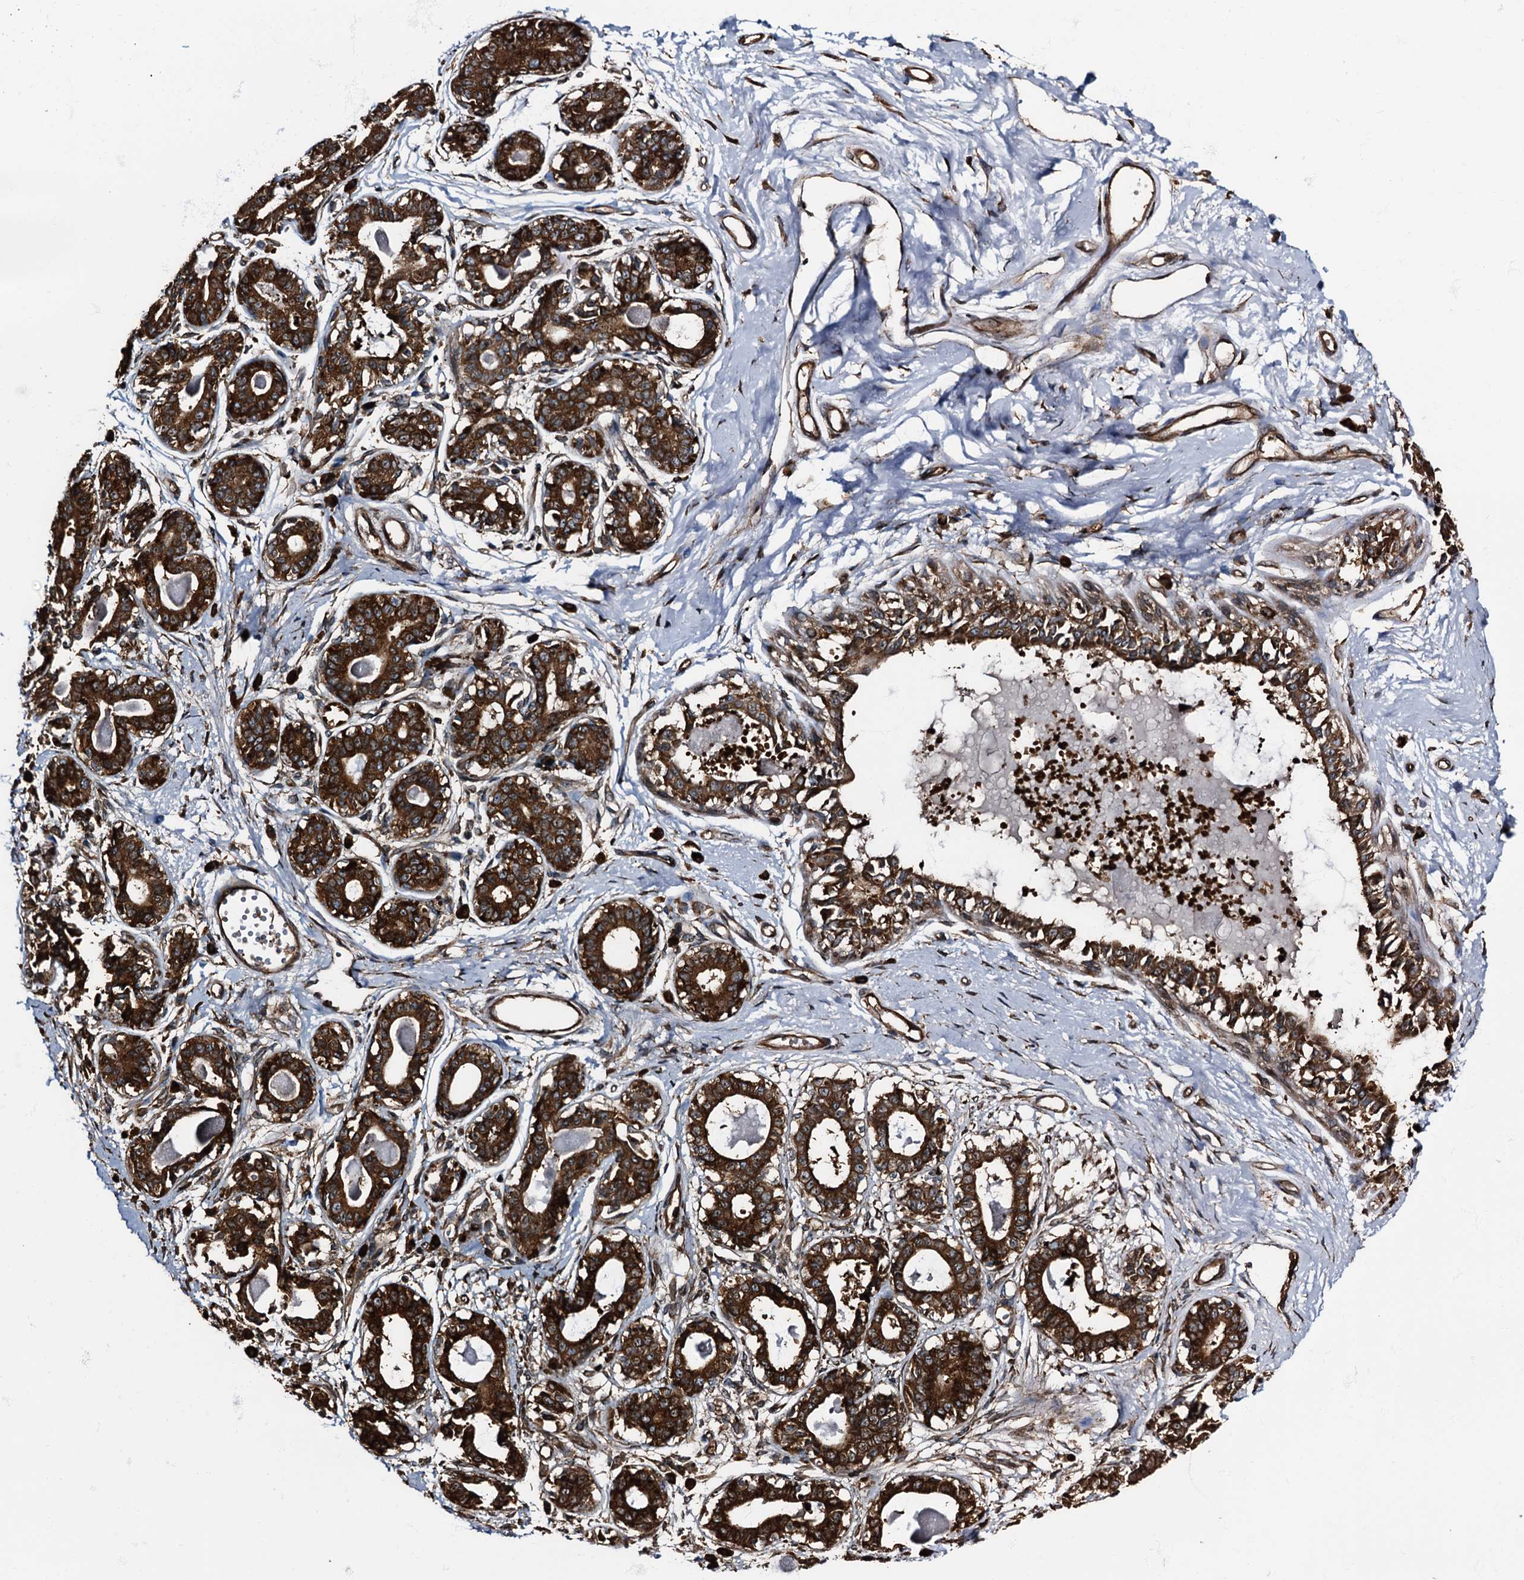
{"staining": {"intensity": "moderate", "quantity": ">75%", "location": "cytoplasmic/membranous"}, "tissue": "breast", "cell_type": "Adipocytes", "image_type": "normal", "snomed": [{"axis": "morphology", "description": "Normal tissue, NOS"}, {"axis": "topography", "description": "Breast"}], "caption": "This photomicrograph shows normal breast stained with immunohistochemistry (IHC) to label a protein in brown. The cytoplasmic/membranous of adipocytes show moderate positivity for the protein. Nuclei are counter-stained blue.", "gene": "ATP2C1", "patient": {"sex": "female", "age": 45}}